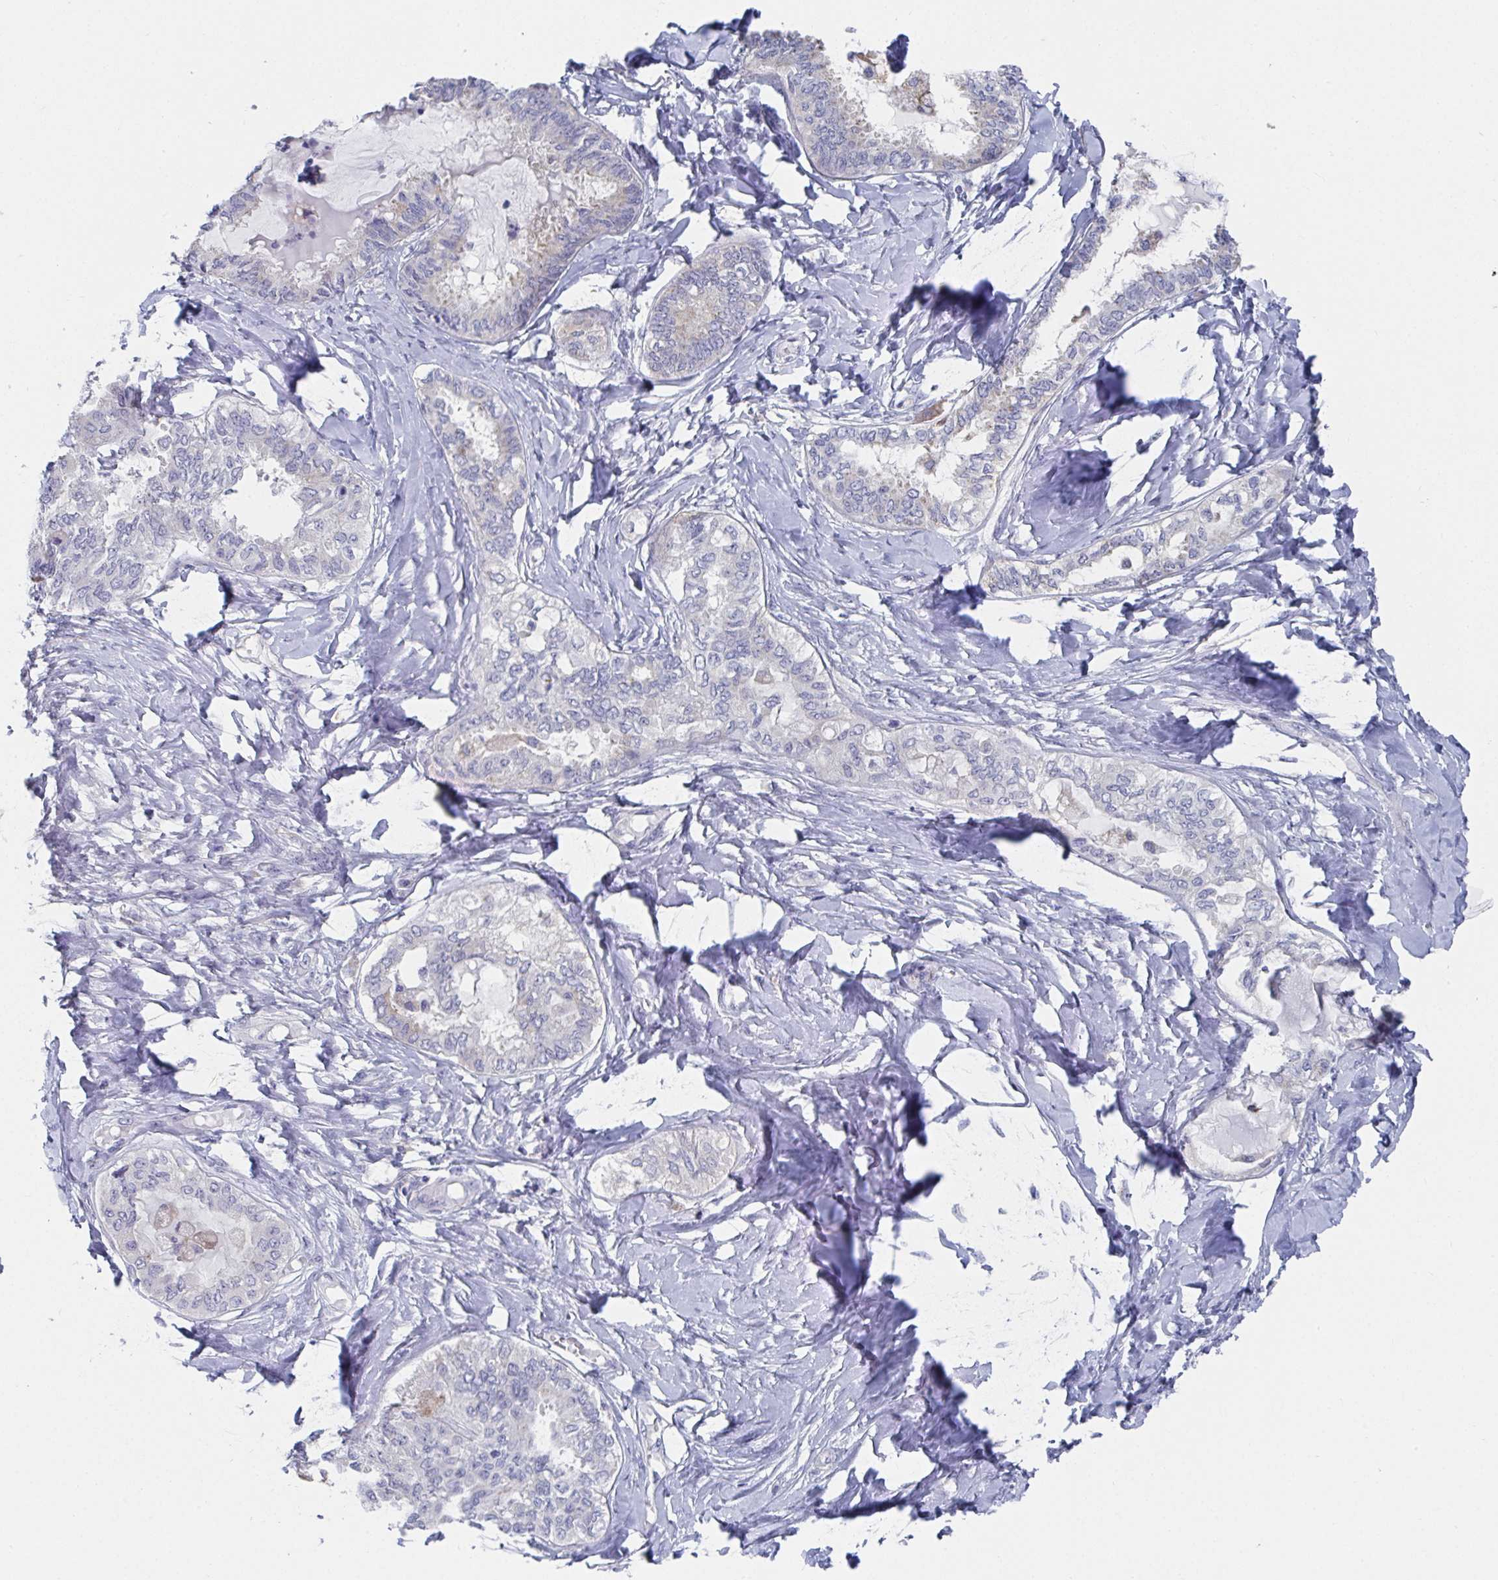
{"staining": {"intensity": "weak", "quantity": "<25%", "location": "cytoplasmic/membranous"}, "tissue": "ovarian cancer", "cell_type": "Tumor cells", "image_type": "cancer", "snomed": [{"axis": "morphology", "description": "Carcinoma, endometroid"}, {"axis": "topography", "description": "Ovary"}], "caption": "This is an immunohistochemistry image of endometroid carcinoma (ovarian). There is no positivity in tumor cells.", "gene": "TAS2R39", "patient": {"sex": "female", "age": 70}}